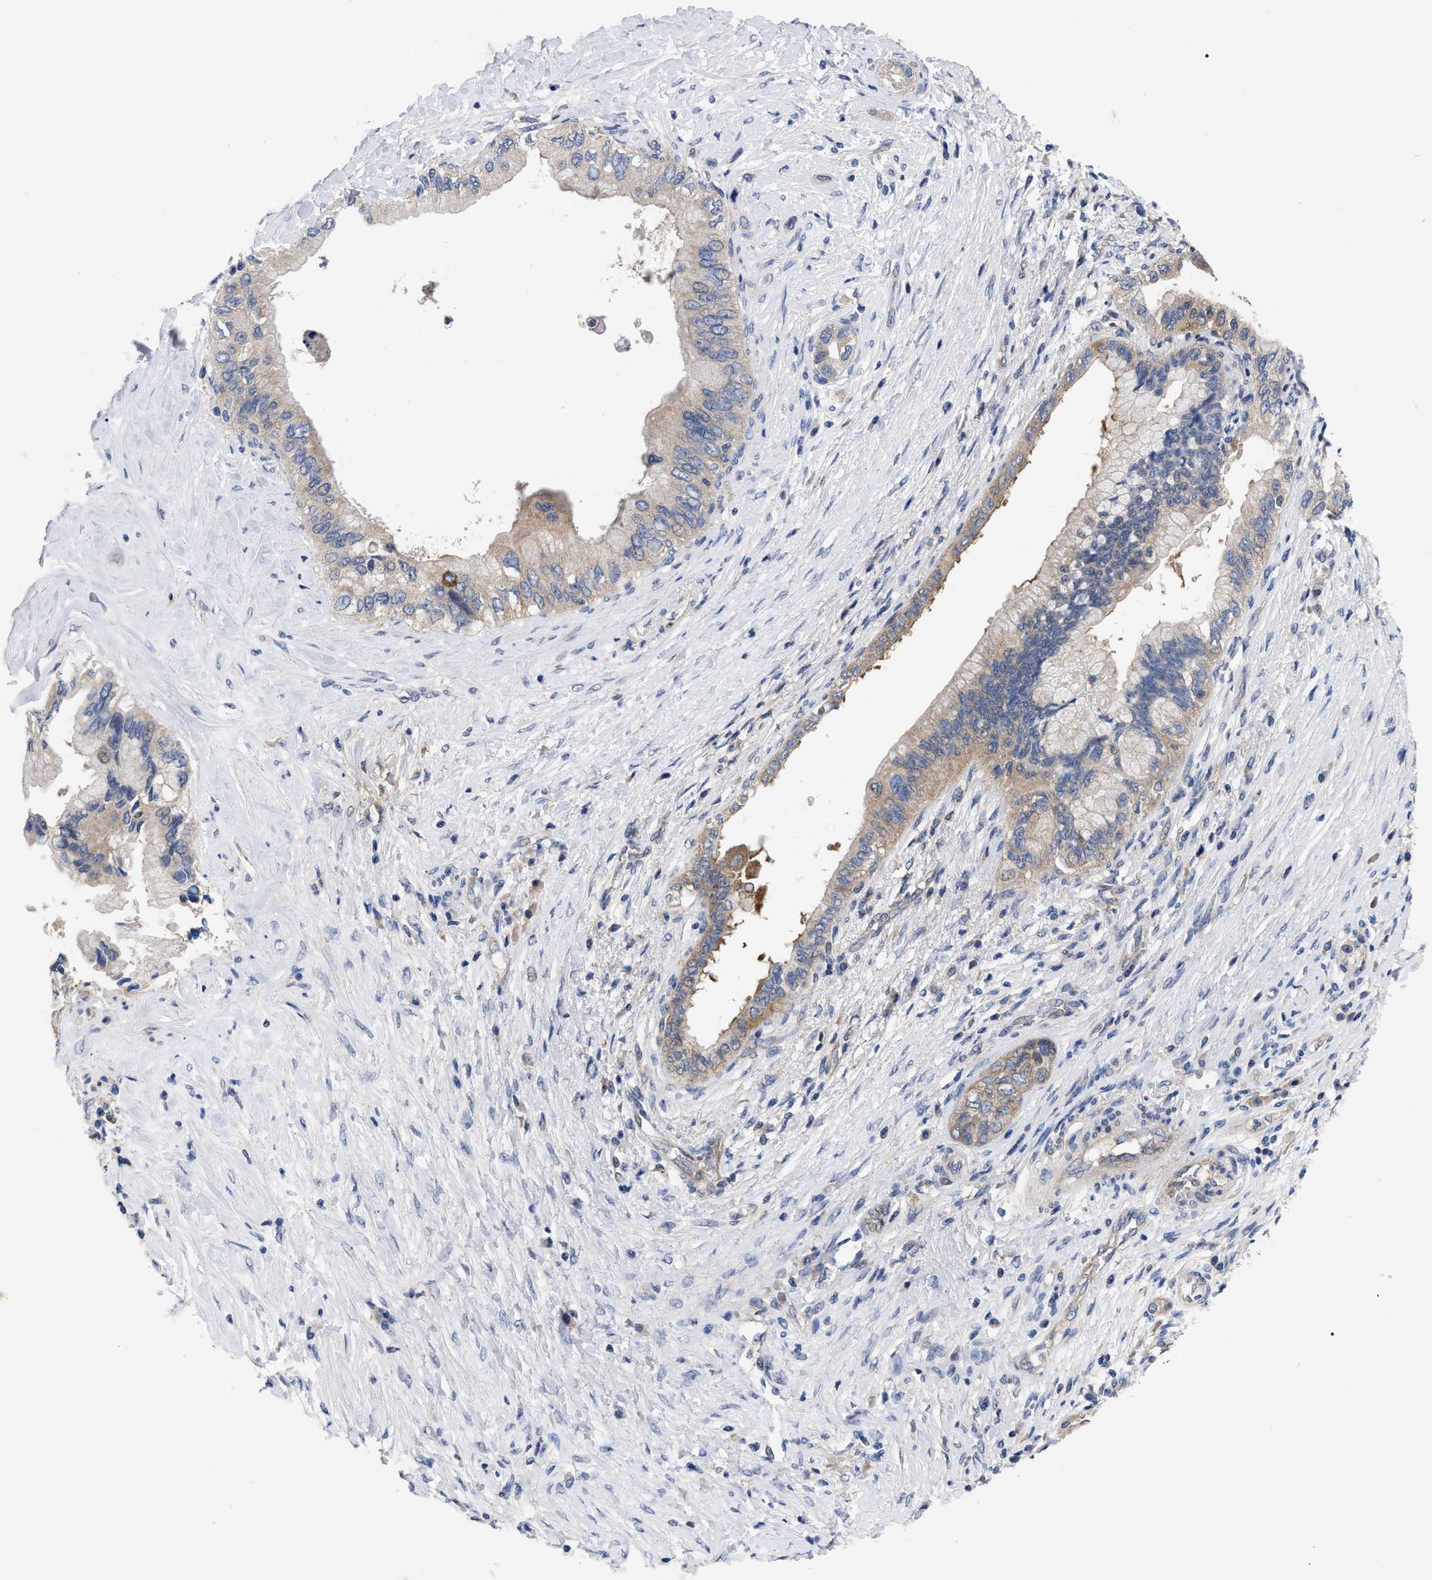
{"staining": {"intensity": "weak", "quantity": "<25%", "location": "cytoplasmic/membranous"}, "tissue": "pancreatic cancer", "cell_type": "Tumor cells", "image_type": "cancer", "snomed": [{"axis": "morphology", "description": "Adenocarcinoma, NOS"}, {"axis": "topography", "description": "Pancreas"}], "caption": "DAB (3,3'-diaminobenzidine) immunohistochemical staining of human pancreatic cancer (adenocarcinoma) demonstrates no significant staining in tumor cells.", "gene": "TCP1", "patient": {"sex": "female", "age": 73}}